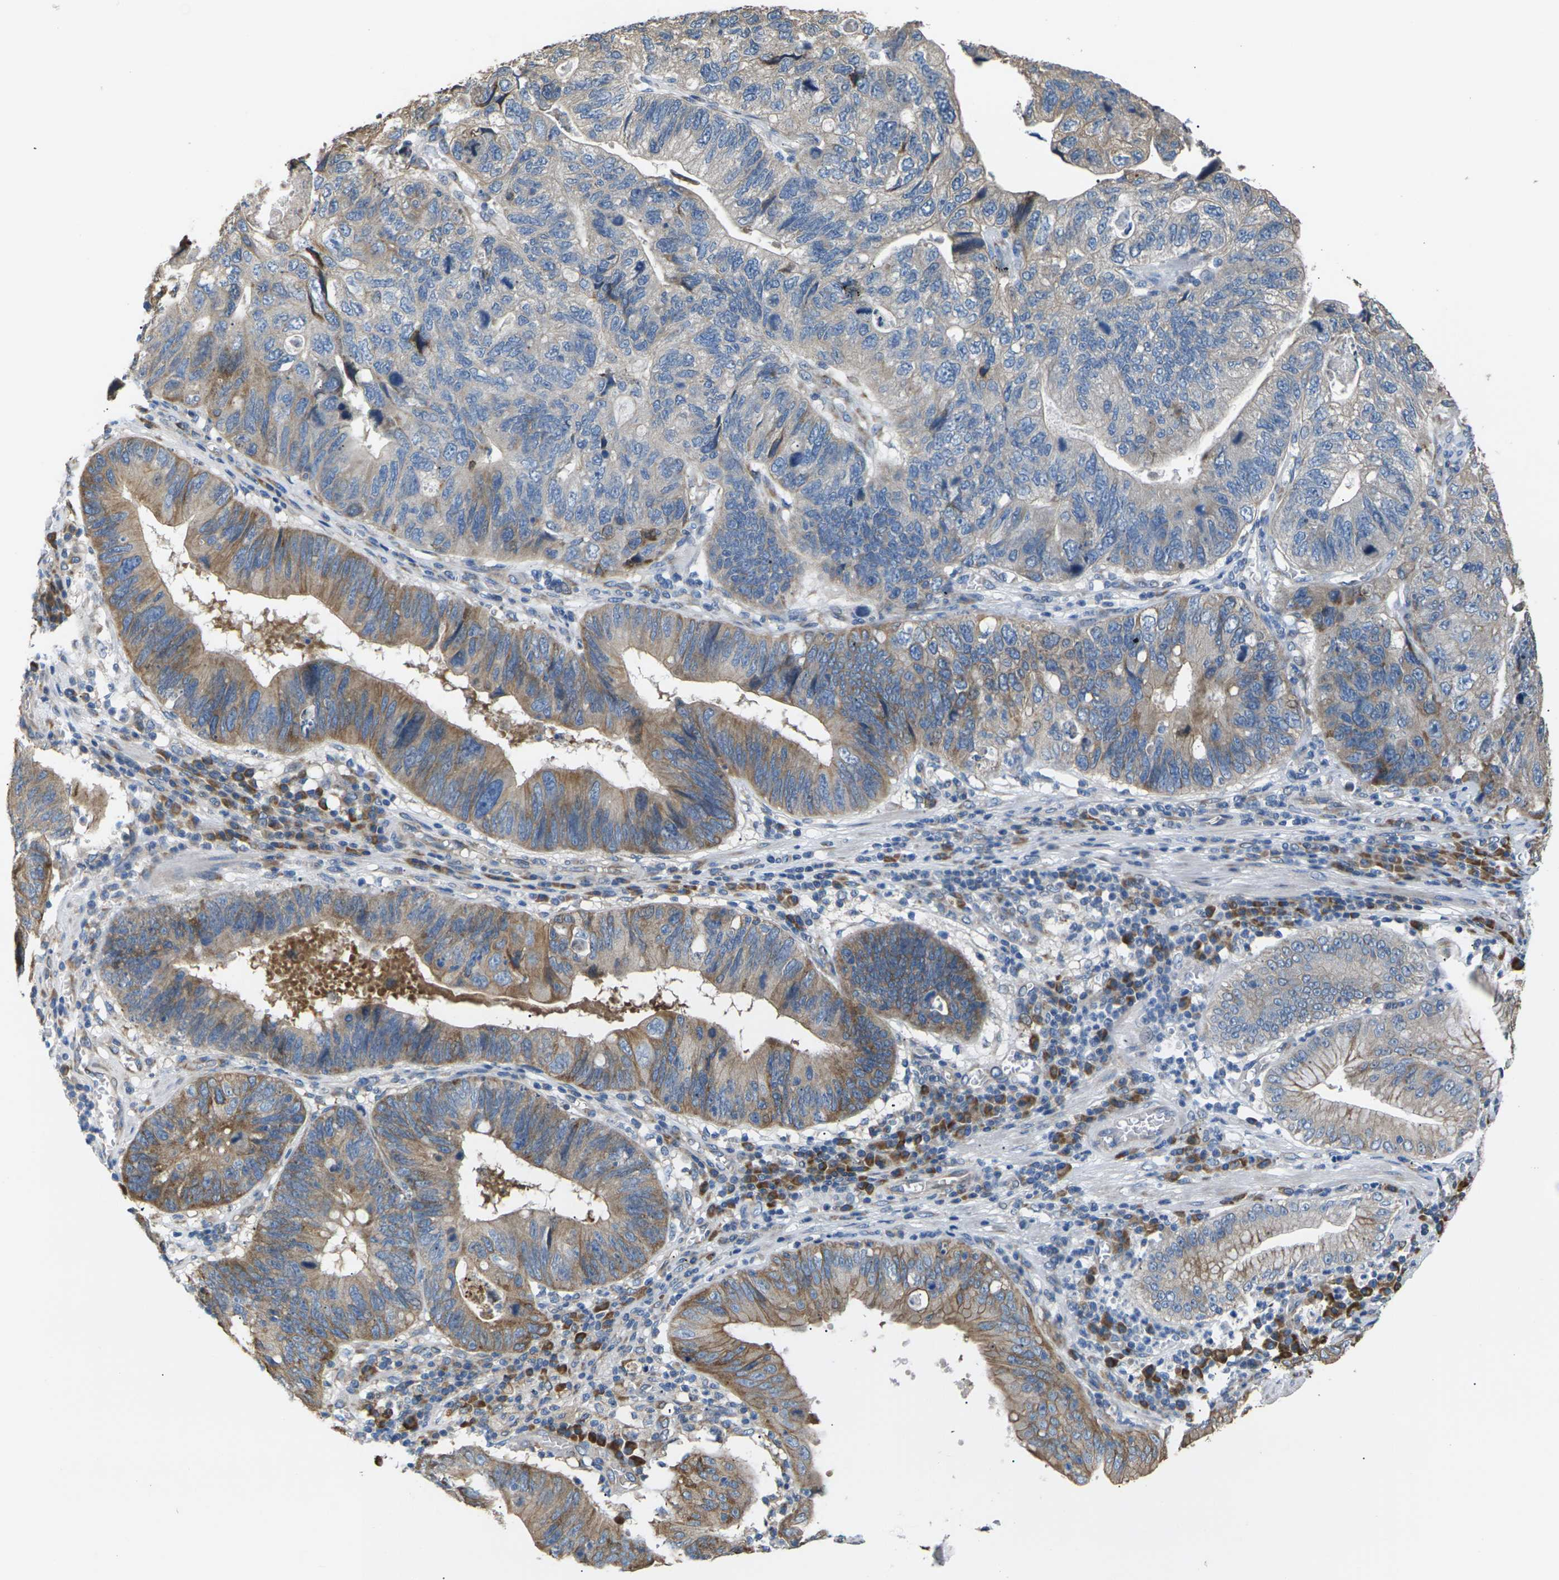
{"staining": {"intensity": "moderate", "quantity": ">75%", "location": "cytoplasmic/membranous"}, "tissue": "stomach cancer", "cell_type": "Tumor cells", "image_type": "cancer", "snomed": [{"axis": "morphology", "description": "Adenocarcinoma, NOS"}, {"axis": "topography", "description": "Stomach"}], "caption": "Human stomach adenocarcinoma stained with a brown dye displays moderate cytoplasmic/membranous positive staining in approximately >75% of tumor cells.", "gene": "KLHDC8B", "patient": {"sex": "male", "age": 59}}